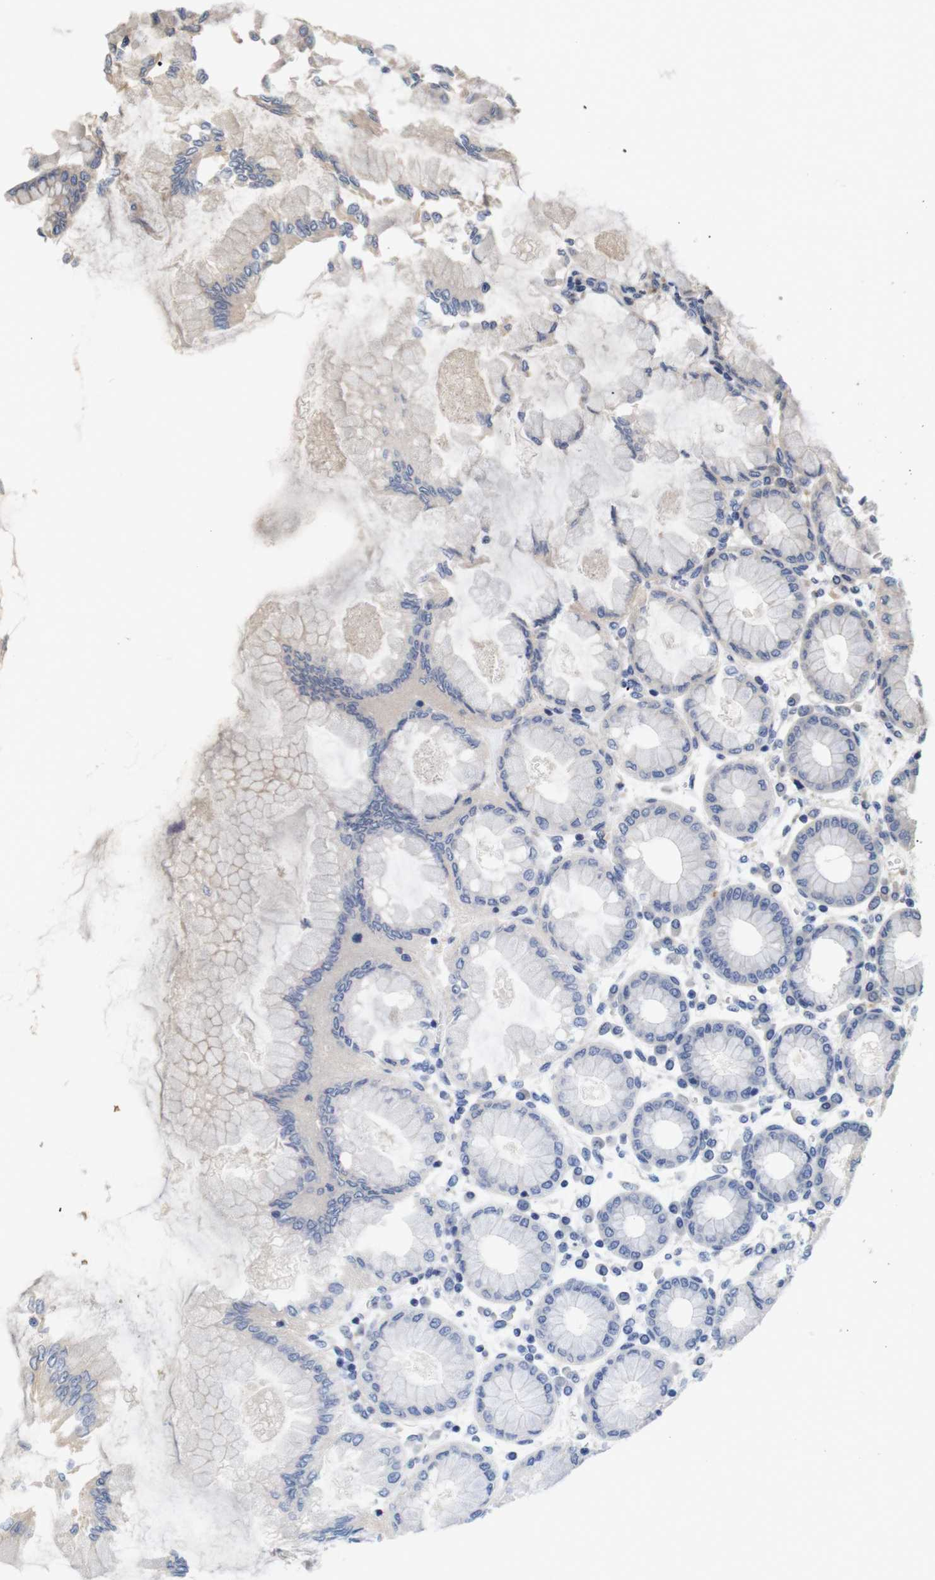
{"staining": {"intensity": "moderate", "quantity": "<25%", "location": "cytoplasmic/membranous"}, "tissue": "stomach", "cell_type": "Glandular cells", "image_type": "normal", "snomed": [{"axis": "morphology", "description": "Normal tissue, NOS"}, {"axis": "topography", "description": "Stomach, upper"}], "caption": "High-power microscopy captured an immunohistochemistry (IHC) micrograph of unremarkable stomach, revealing moderate cytoplasmic/membranous expression in approximately <25% of glandular cells.", "gene": "SPRY3", "patient": {"sex": "female", "age": 56}}